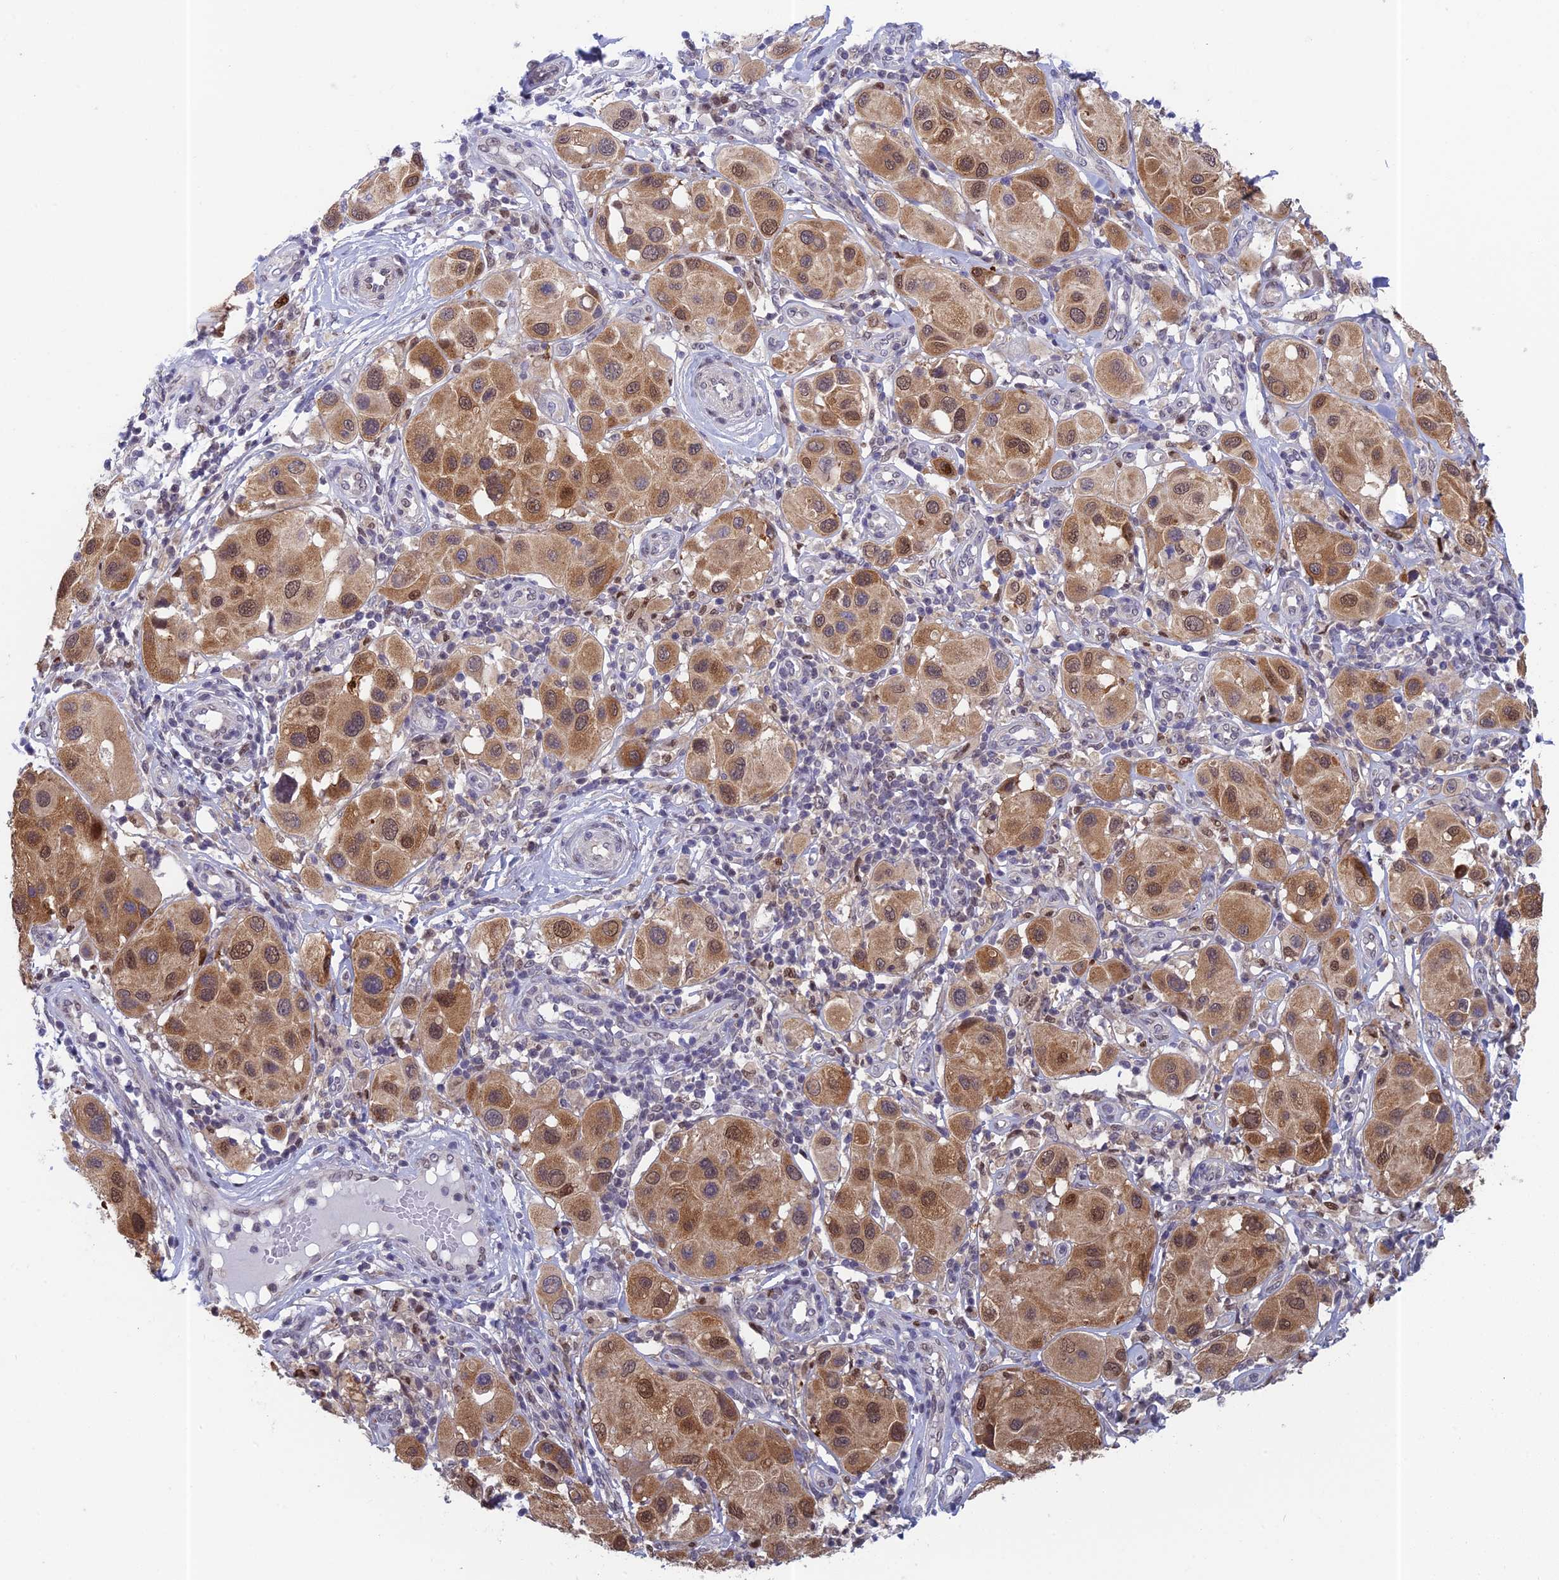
{"staining": {"intensity": "moderate", "quantity": ">75%", "location": "cytoplasmic/membranous,nuclear"}, "tissue": "melanoma", "cell_type": "Tumor cells", "image_type": "cancer", "snomed": [{"axis": "morphology", "description": "Malignant melanoma, Metastatic site"}, {"axis": "topography", "description": "Skin"}], "caption": "Protein expression analysis of melanoma shows moderate cytoplasmic/membranous and nuclear expression in about >75% of tumor cells.", "gene": "MRPL17", "patient": {"sex": "male", "age": 41}}